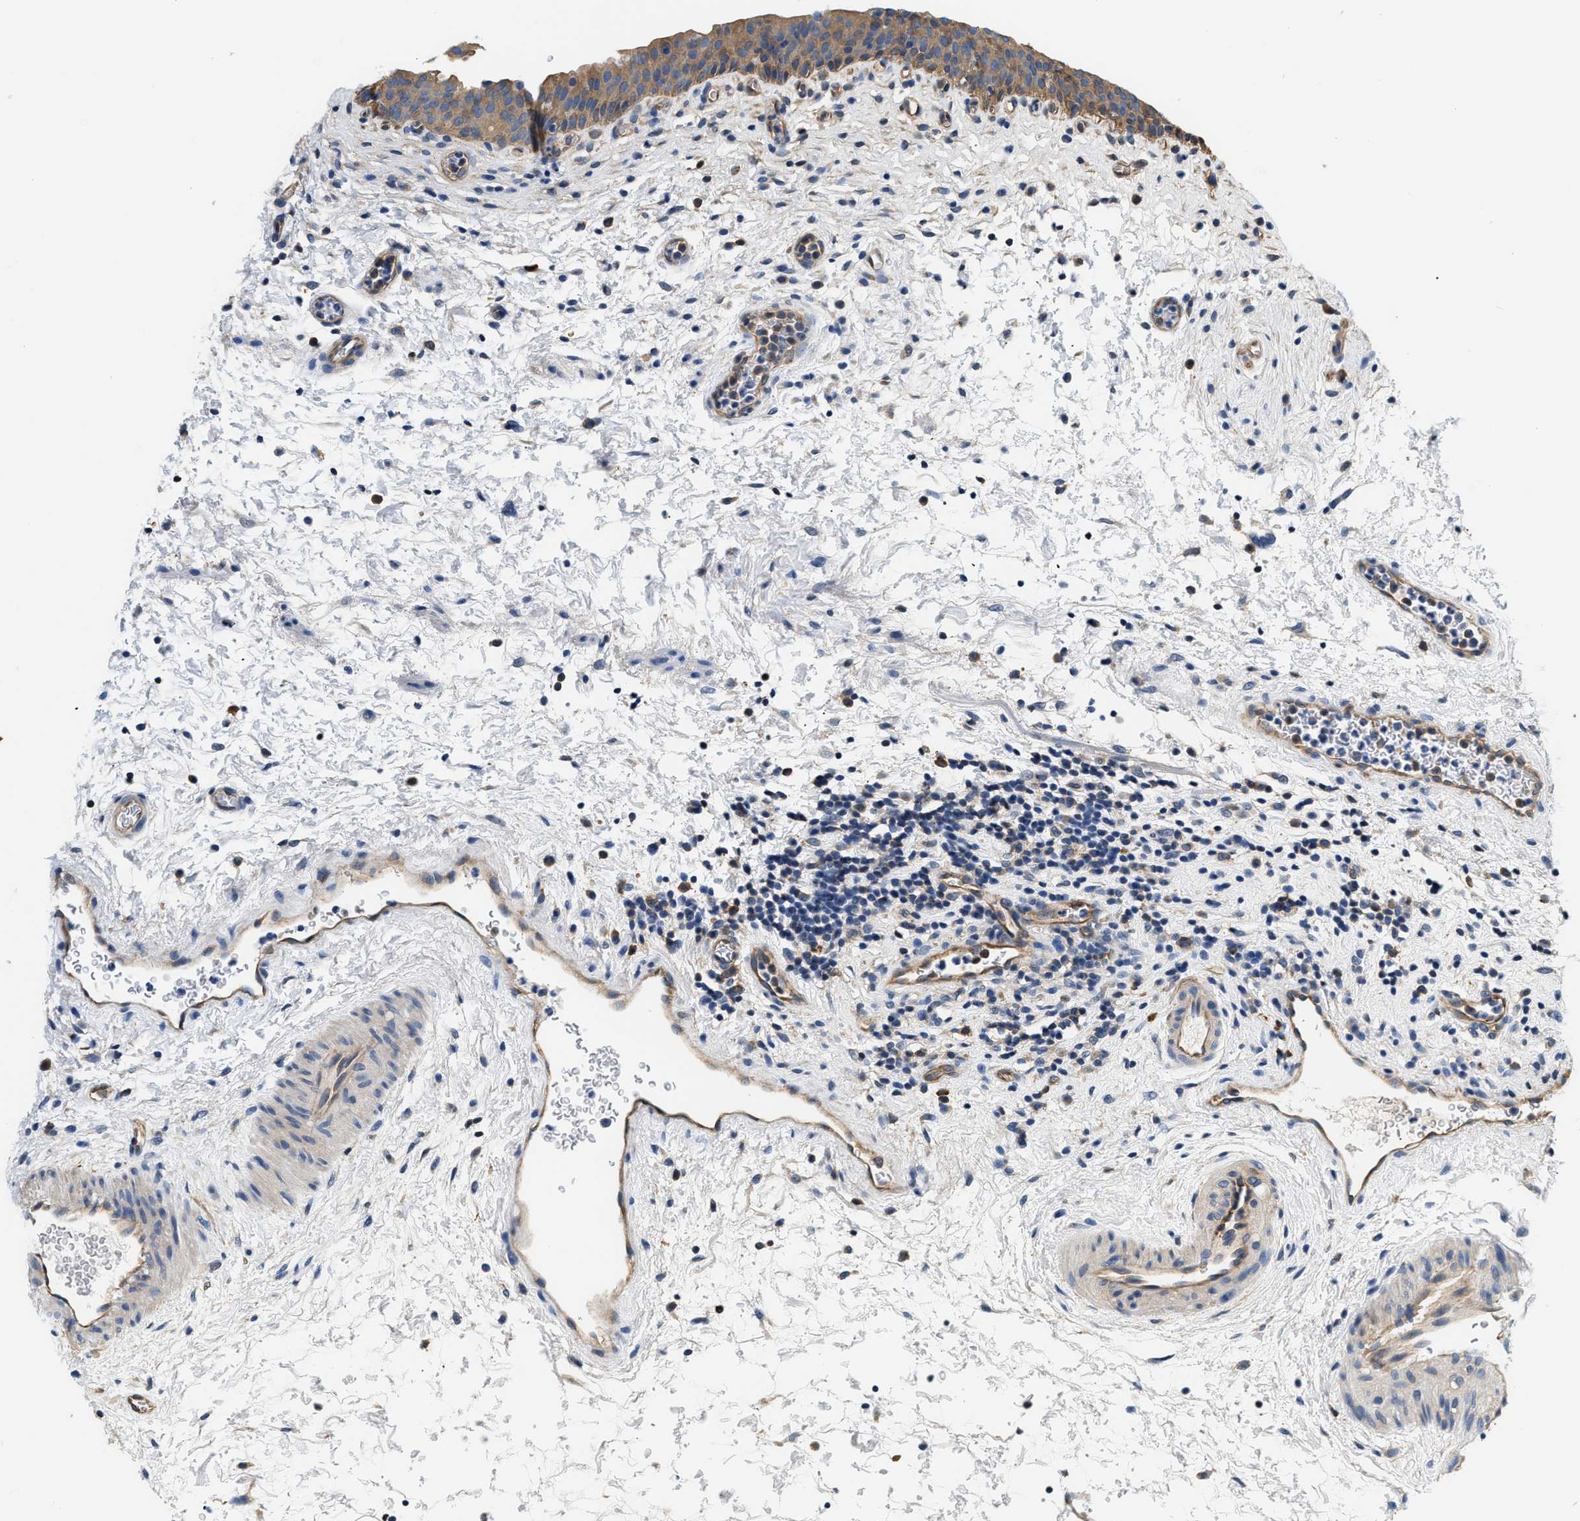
{"staining": {"intensity": "moderate", "quantity": ">75%", "location": "cytoplasmic/membranous"}, "tissue": "urinary bladder", "cell_type": "Urothelial cells", "image_type": "normal", "snomed": [{"axis": "morphology", "description": "Normal tissue, NOS"}, {"axis": "topography", "description": "Urinary bladder"}], "caption": "Urinary bladder stained with DAB immunohistochemistry (IHC) reveals medium levels of moderate cytoplasmic/membranous expression in about >75% of urothelial cells. Using DAB (3,3'-diaminobenzidine) (brown) and hematoxylin (blue) stains, captured at high magnification using brightfield microscopy.", "gene": "PPP2R1B", "patient": {"sex": "male", "age": 37}}